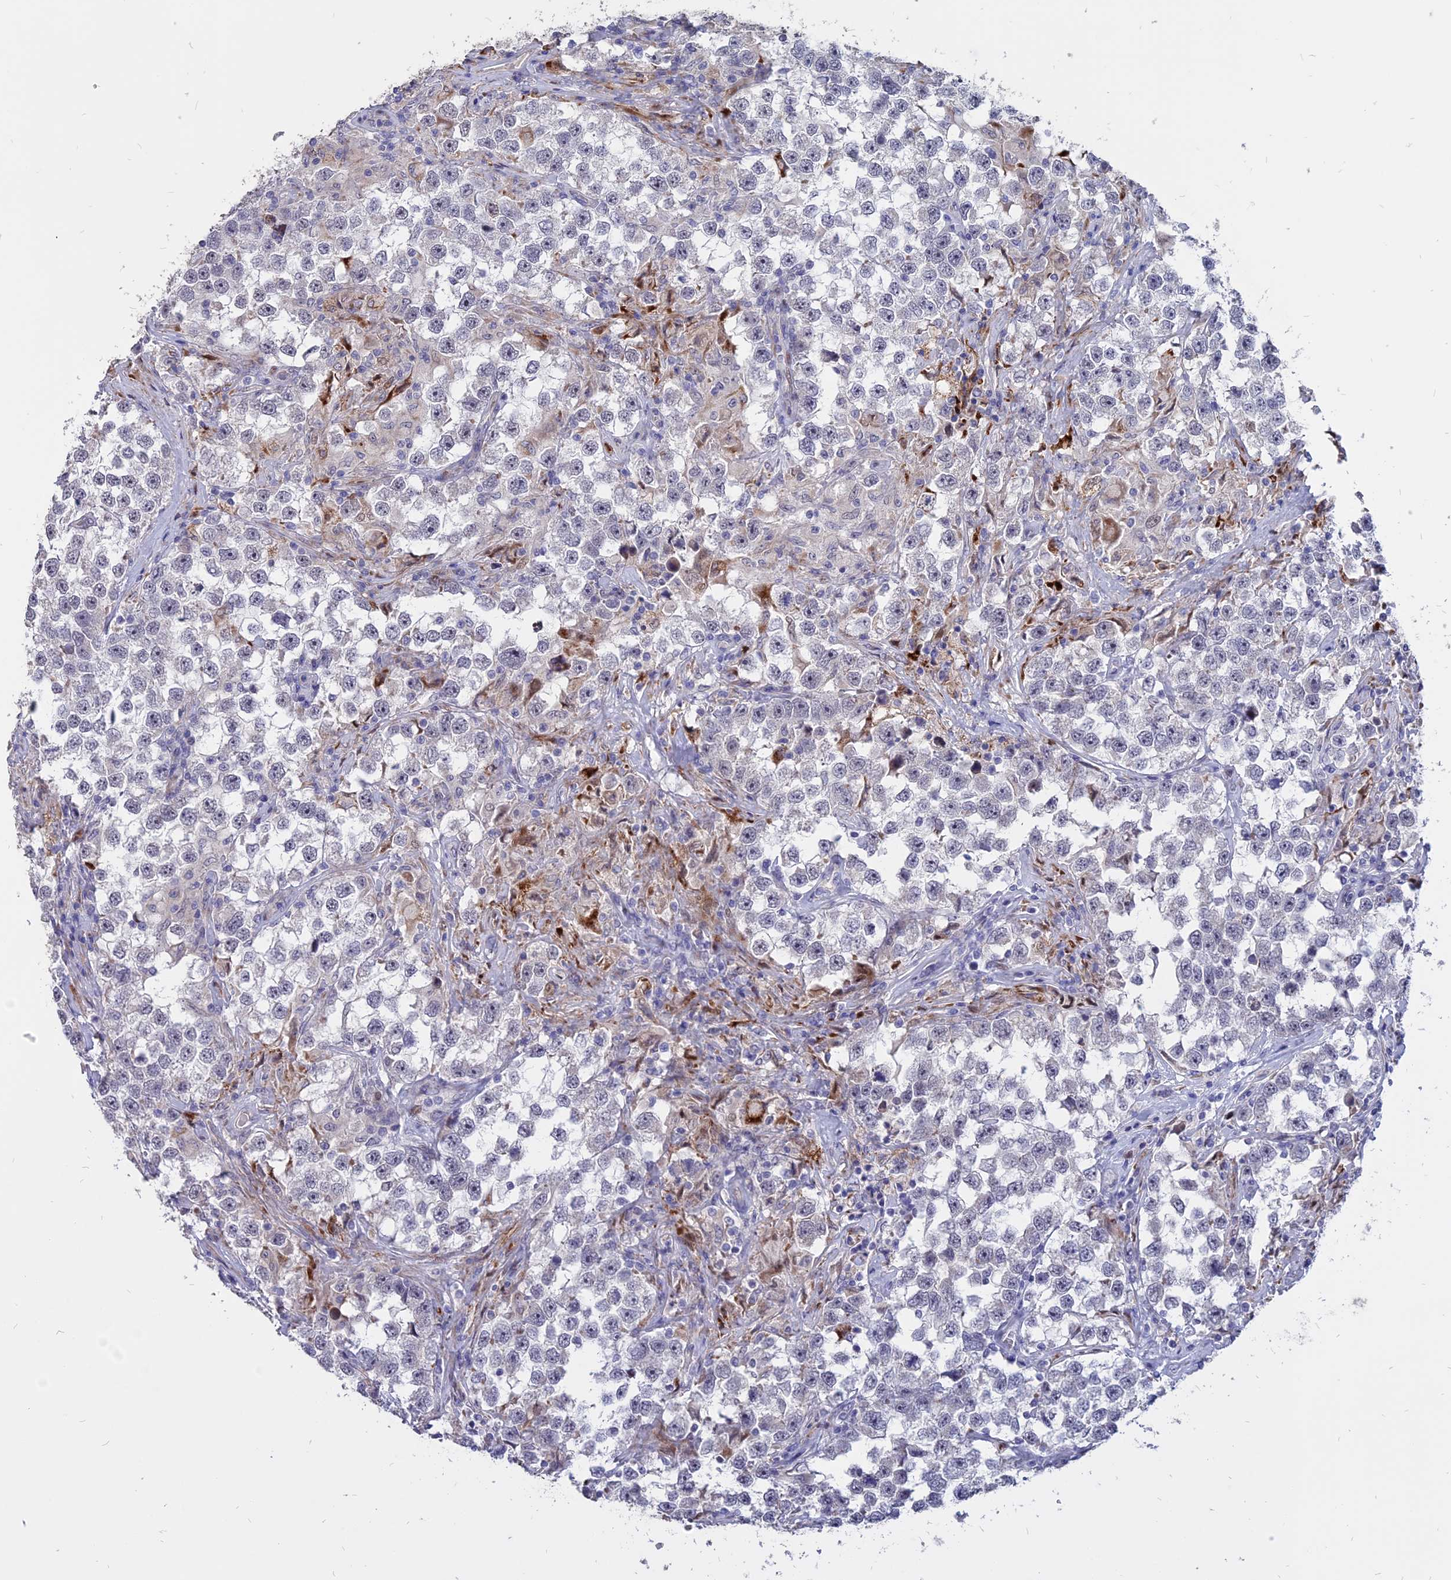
{"staining": {"intensity": "negative", "quantity": "none", "location": "none"}, "tissue": "testis cancer", "cell_type": "Tumor cells", "image_type": "cancer", "snomed": [{"axis": "morphology", "description": "Seminoma, NOS"}, {"axis": "topography", "description": "Testis"}], "caption": "Immunohistochemistry (IHC) photomicrograph of neoplastic tissue: human seminoma (testis) stained with DAB exhibits no significant protein positivity in tumor cells.", "gene": "TMEM263", "patient": {"sex": "male", "age": 46}}